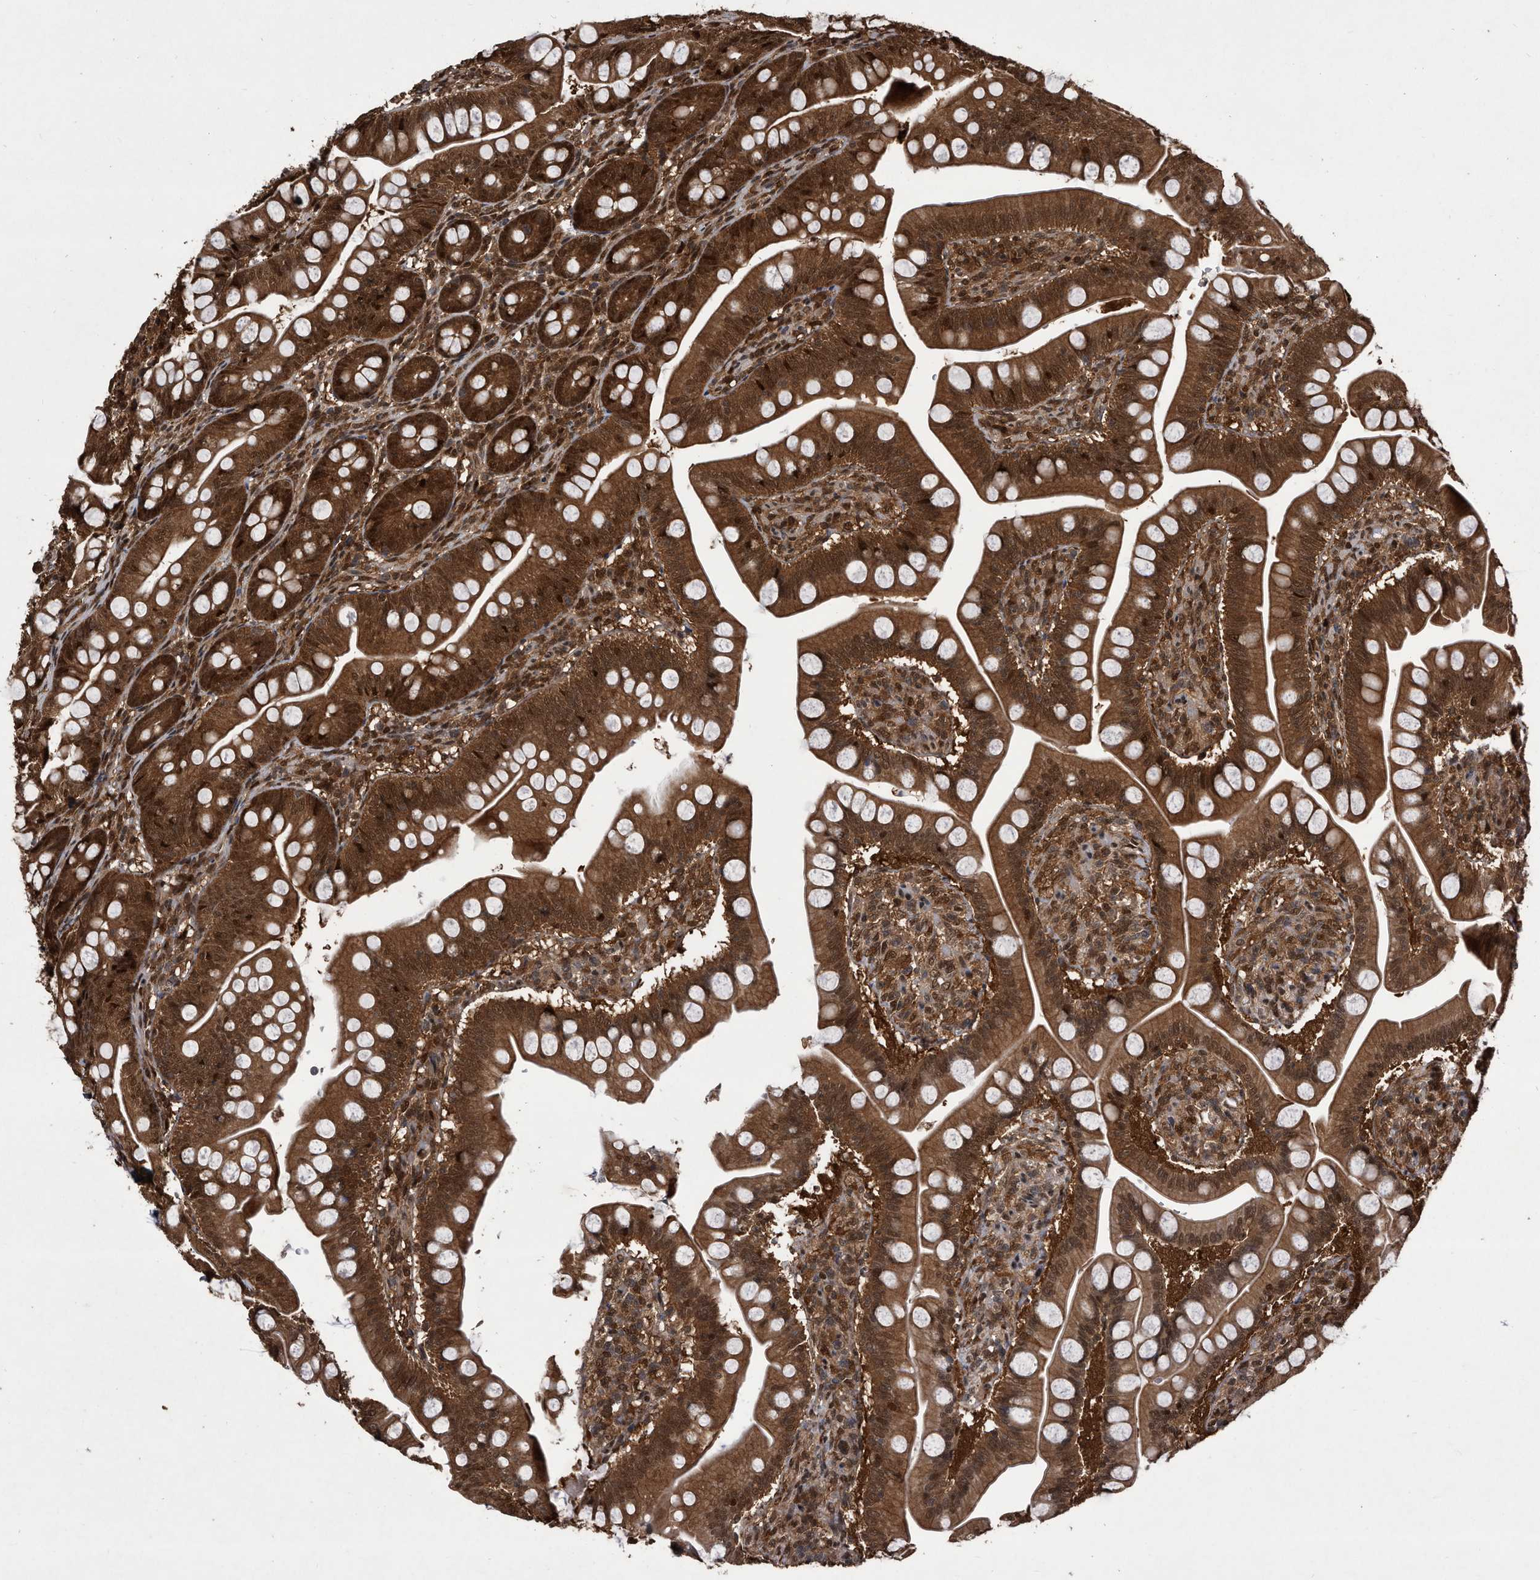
{"staining": {"intensity": "strong", "quantity": ">75%", "location": "cytoplasmic/membranous,nuclear"}, "tissue": "small intestine", "cell_type": "Glandular cells", "image_type": "normal", "snomed": [{"axis": "morphology", "description": "Normal tissue, NOS"}, {"axis": "topography", "description": "Small intestine"}], "caption": "A photomicrograph of small intestine stained for a protein shows strong cytoplasmic/membranous,nuclear brown staining in glandular cells. Using DAB (brown) and hematoxylin (blue) stains, captured at high magnification using brightfield microscopy.", "gene": "RAD23B", "patient": {"sex": "male", "age": 7}}